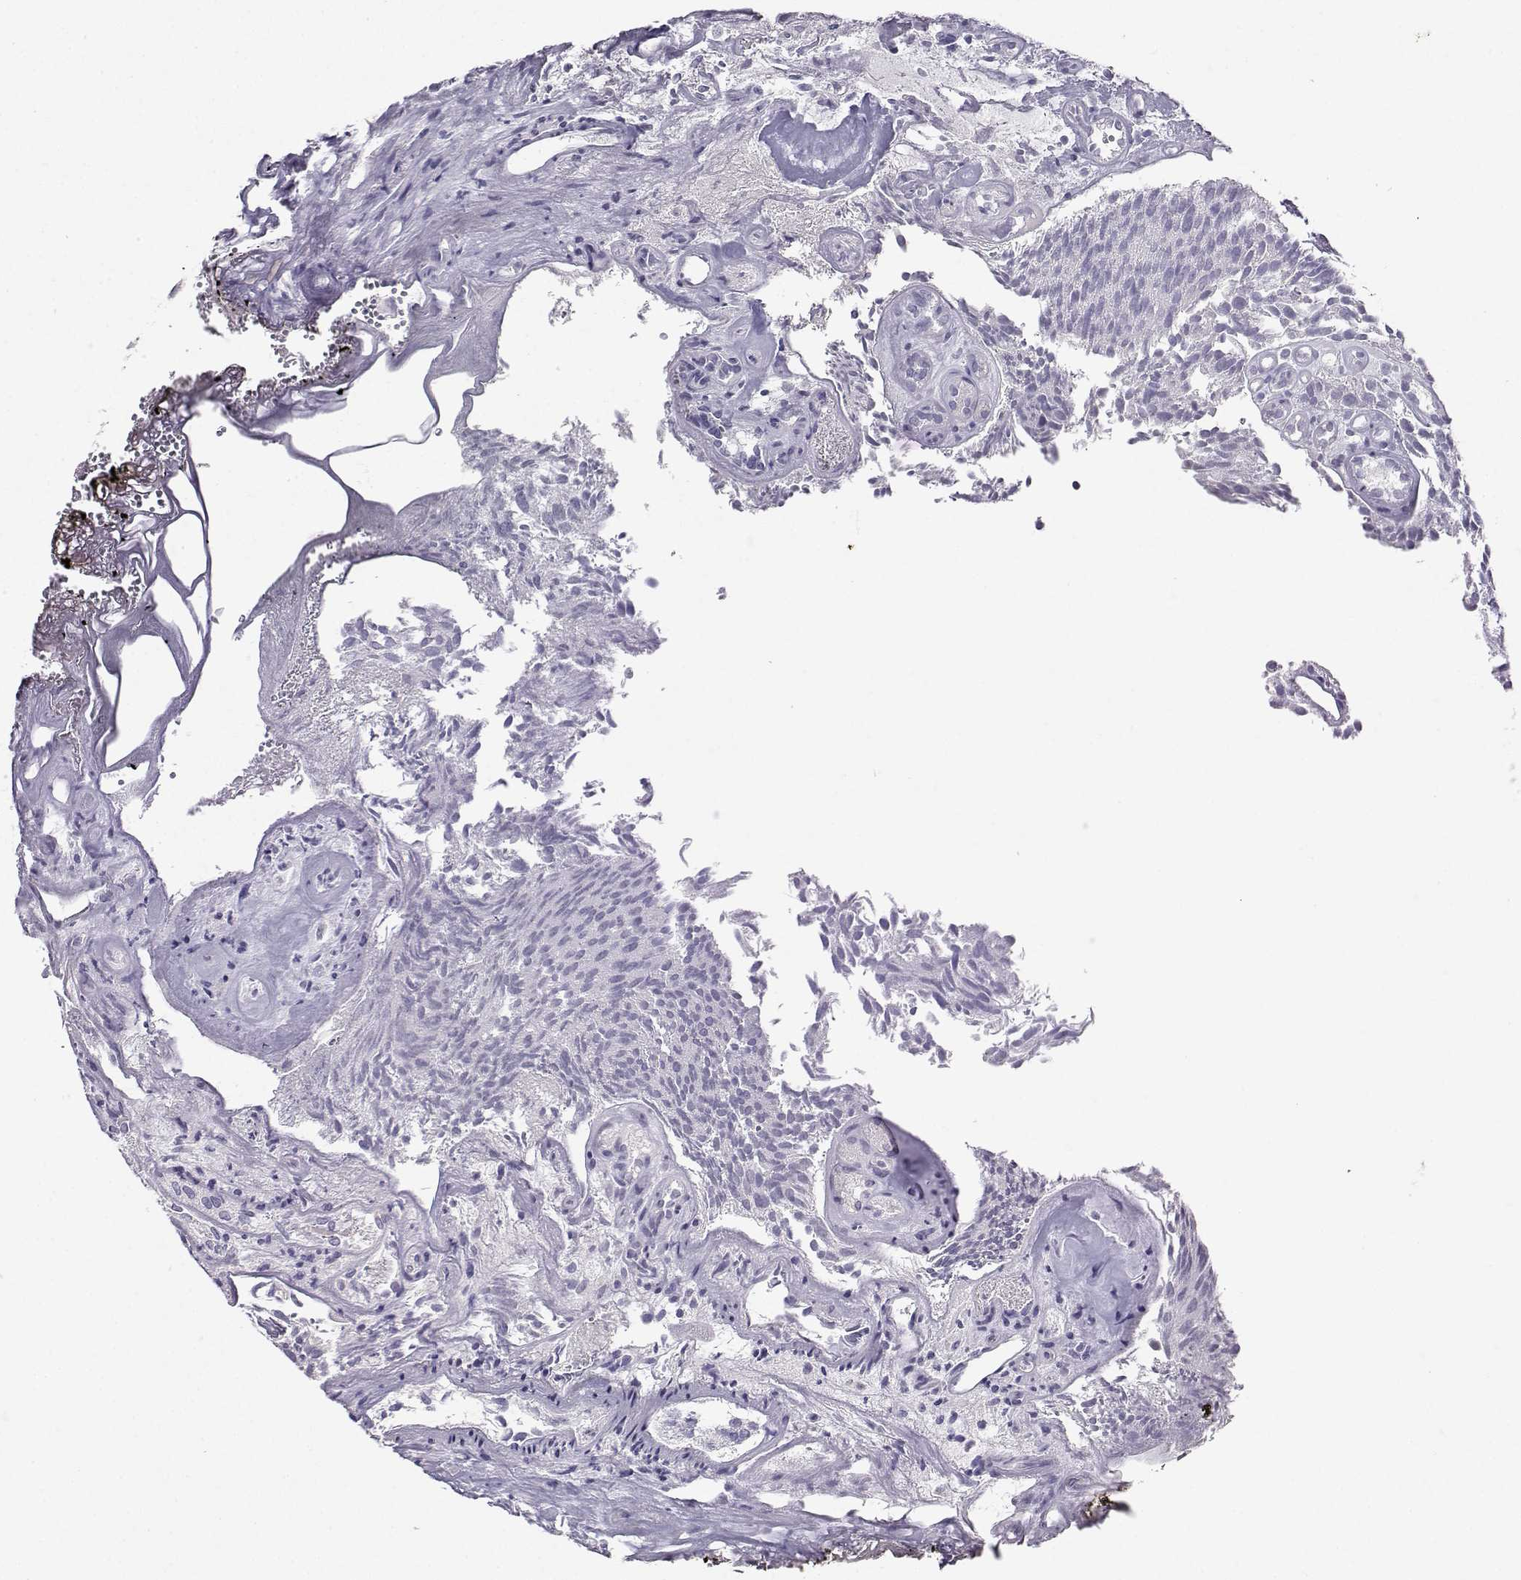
{"staining": {"intensity": "negative", "quantity": "none", "location": "none"}, "tissue": "urothelial cancer", "cell_type": "Tumor cells", "image_type": "cancer", "snomed": [{"axis": "morphology", "description": "Urothelial carcinoma, Low grade"}, {"axis": "topography", "description": "Urinary bladder"}], "caption": "Tumor cells show no significant staining in urothelial cancer.", "gene": "CARTPT", "patient": {"sex": "female", "age": 87}}